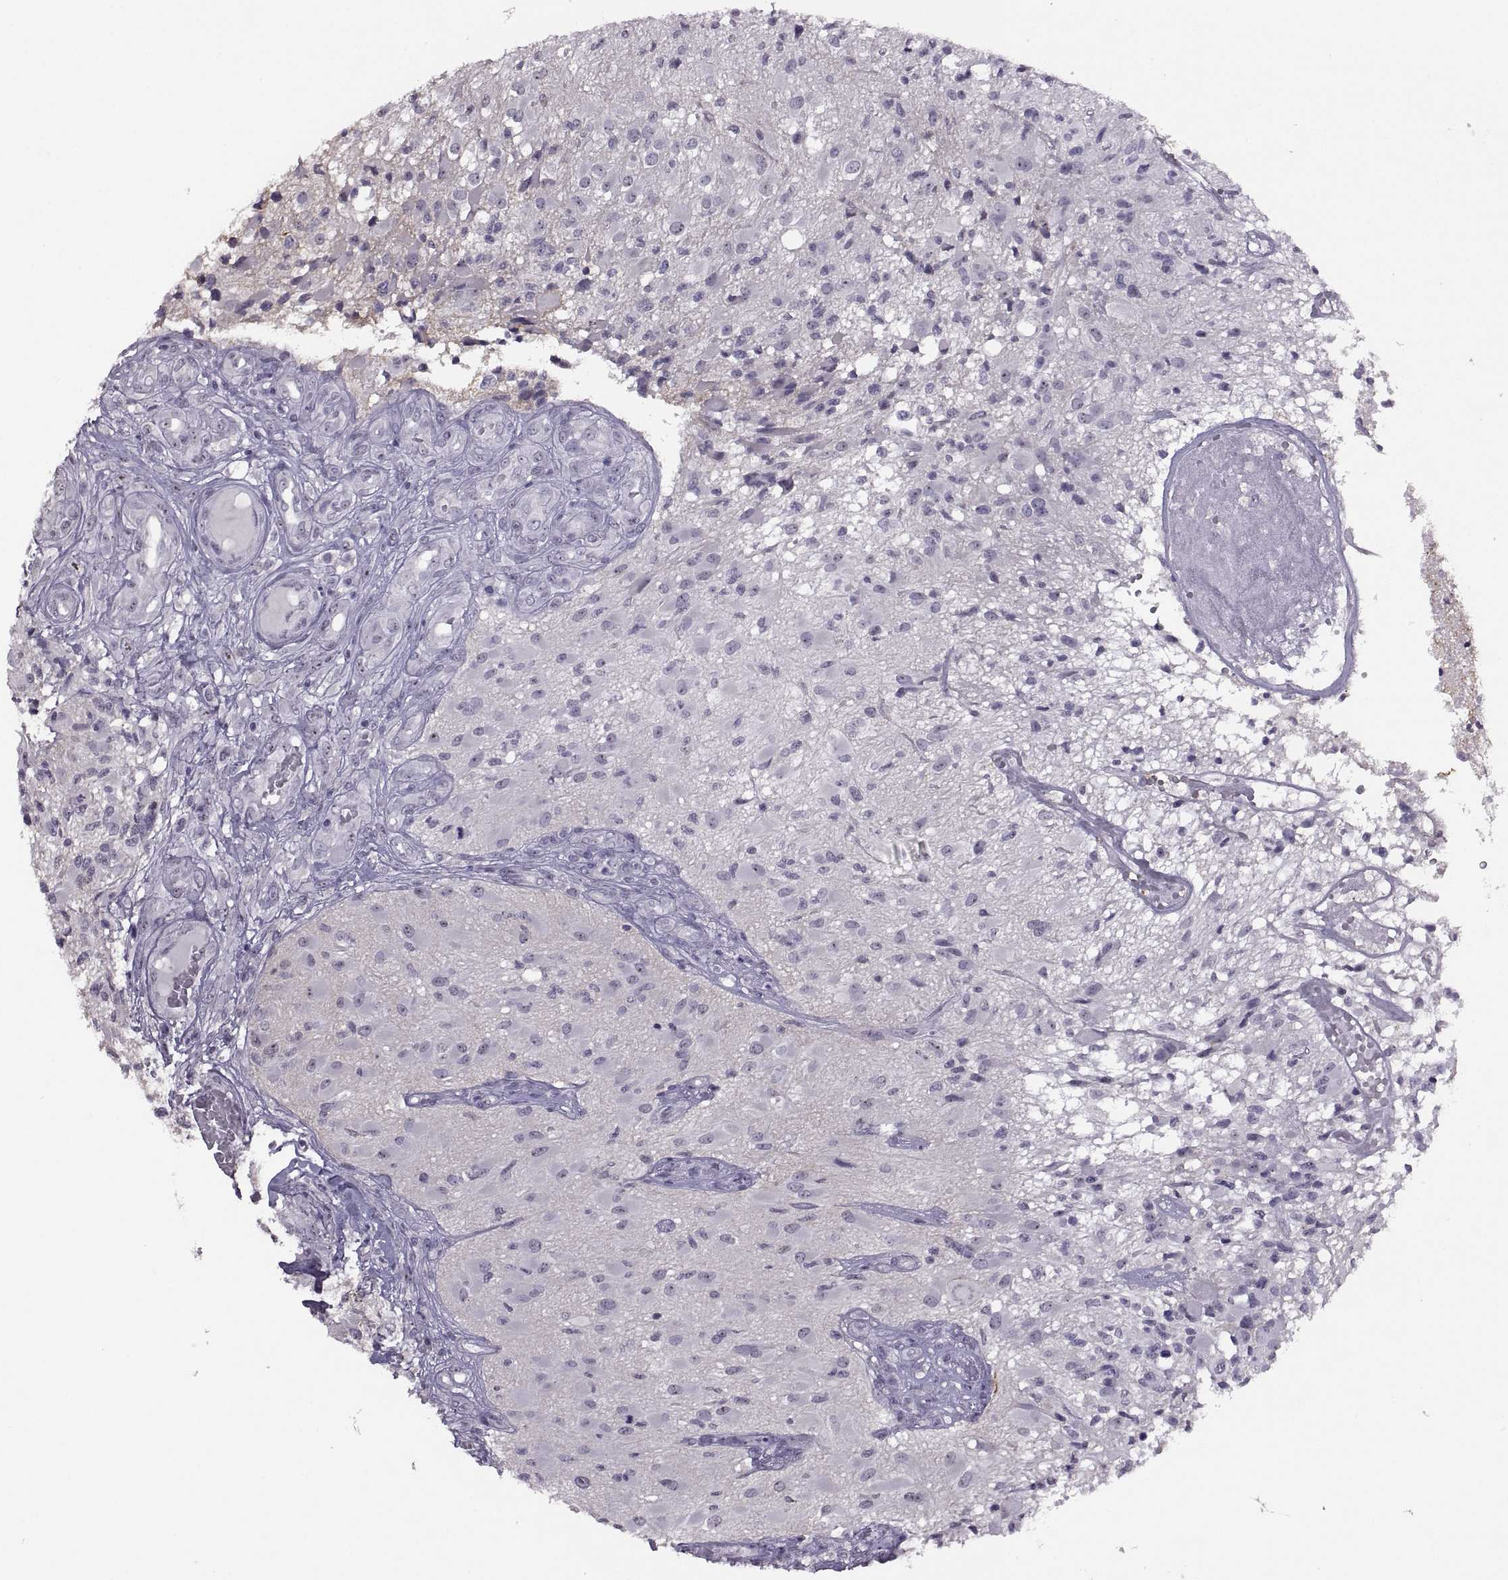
{"staining": {"intensity": "negative", "quantity": "none", "location": "none"}, "tissue": "glioma", "cell_type": "Tumor cells", "image_type": "cancer", "snomed": [{"axis": "morphology", "description": "Glioma, malignant, High grade"}, {"axis": "topography", "description": "Brain"}], "caption": "Immunohistochemistry of malignant high-grade glioma shows no positivity in tumor cells.", "gene": "ASIC2", "patient": {"sex": "female", "age": 63}}